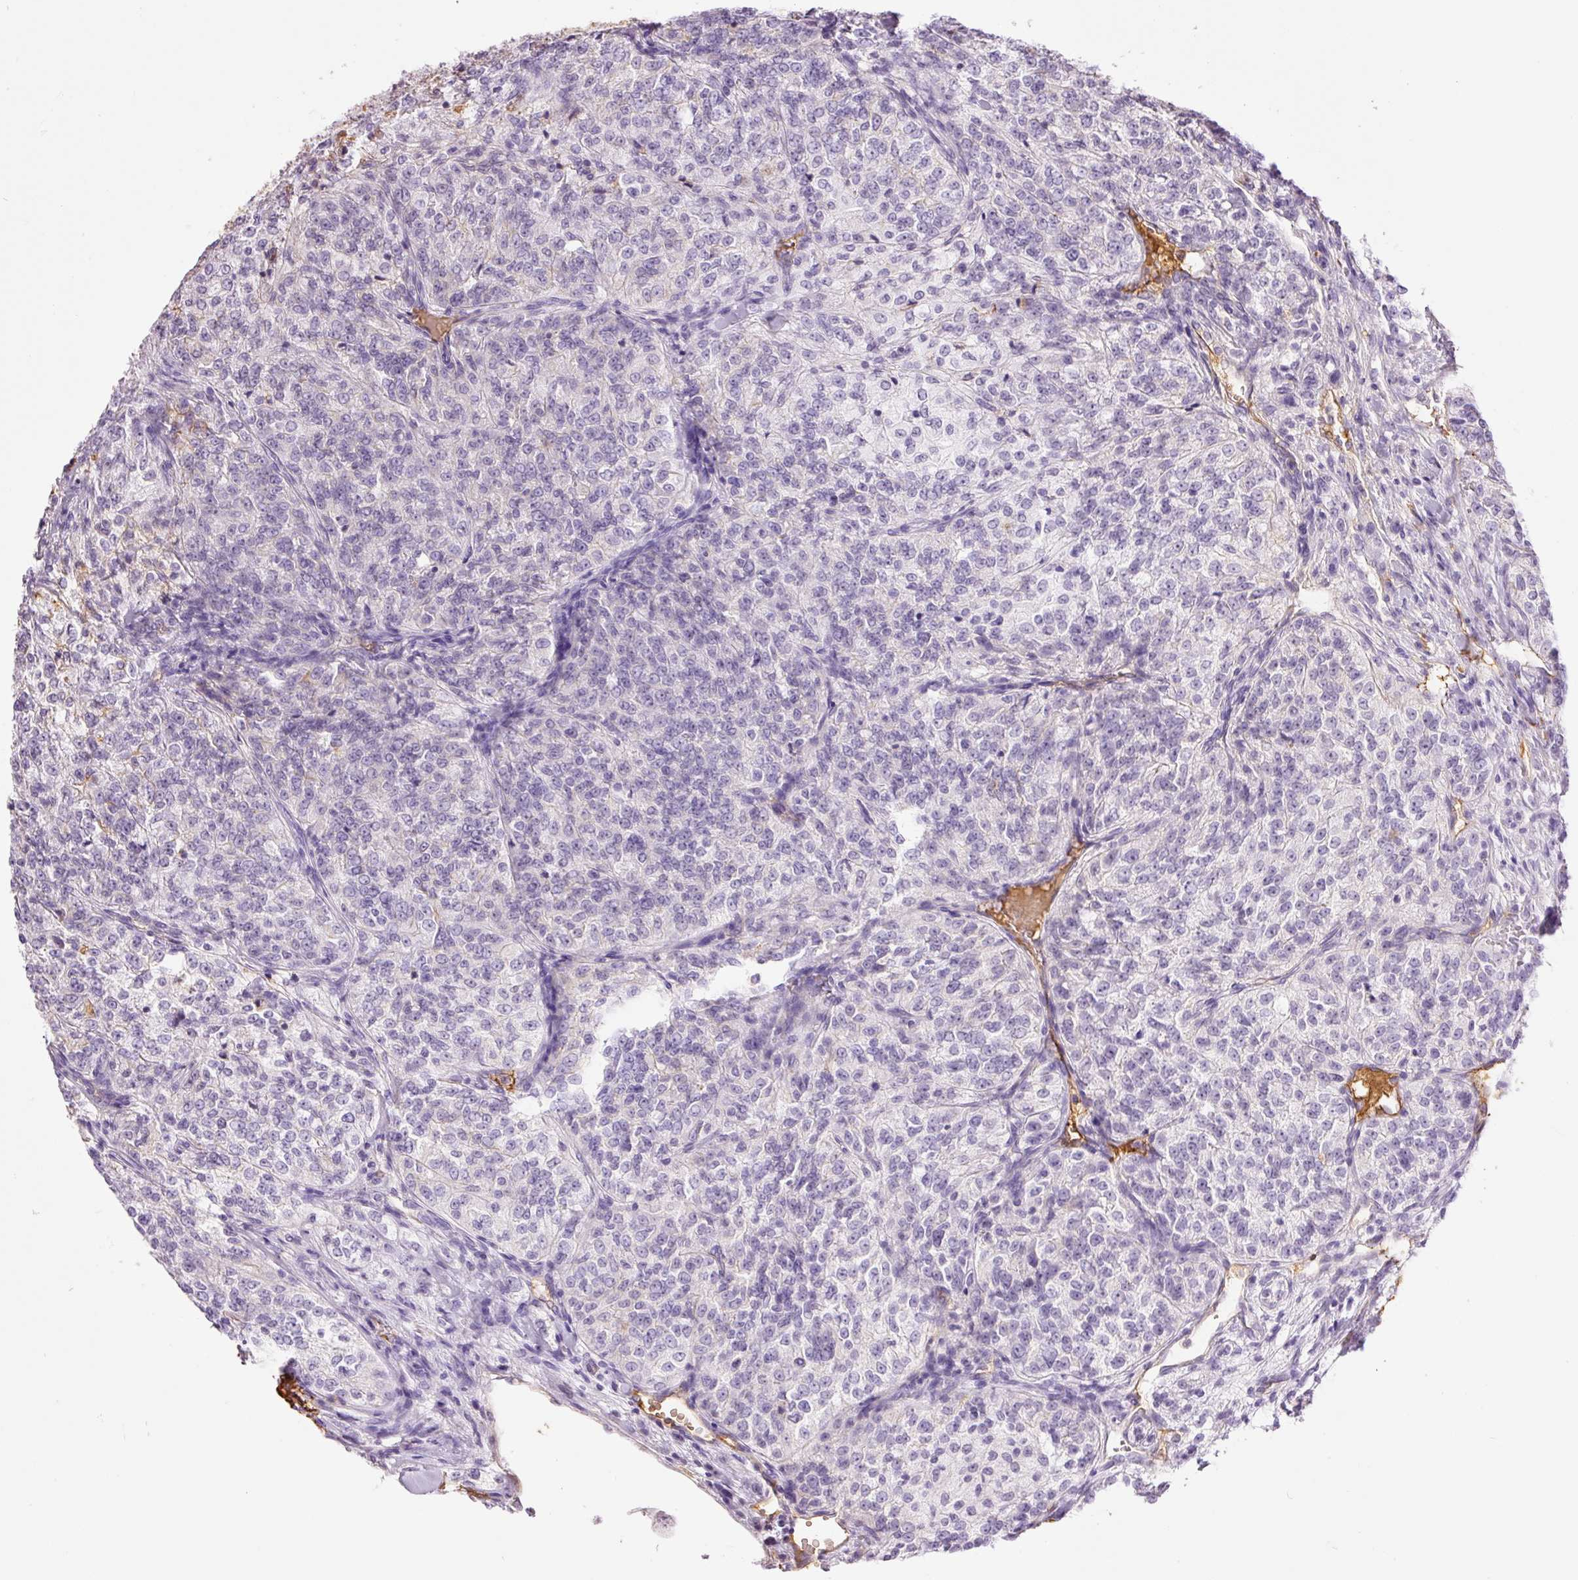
{"staining": {"intensity": "negative", "quantity": "none", "location": "none"}, "tissue": "renal cancer", "cell_type": "Tumor cells", "image_type": "cancer", "snomed": [{"axis": "morphology", "description": "Adenocarcinoma, NOS"}, {"axis": "topography", "description": "Kidney"}], "caption": "Human renal cancer stained for a protein using IHC demonstrates no positivity in tumor cells.", "gene": "PRPF38B", "patient": {"sex": "female", "age": 63}}